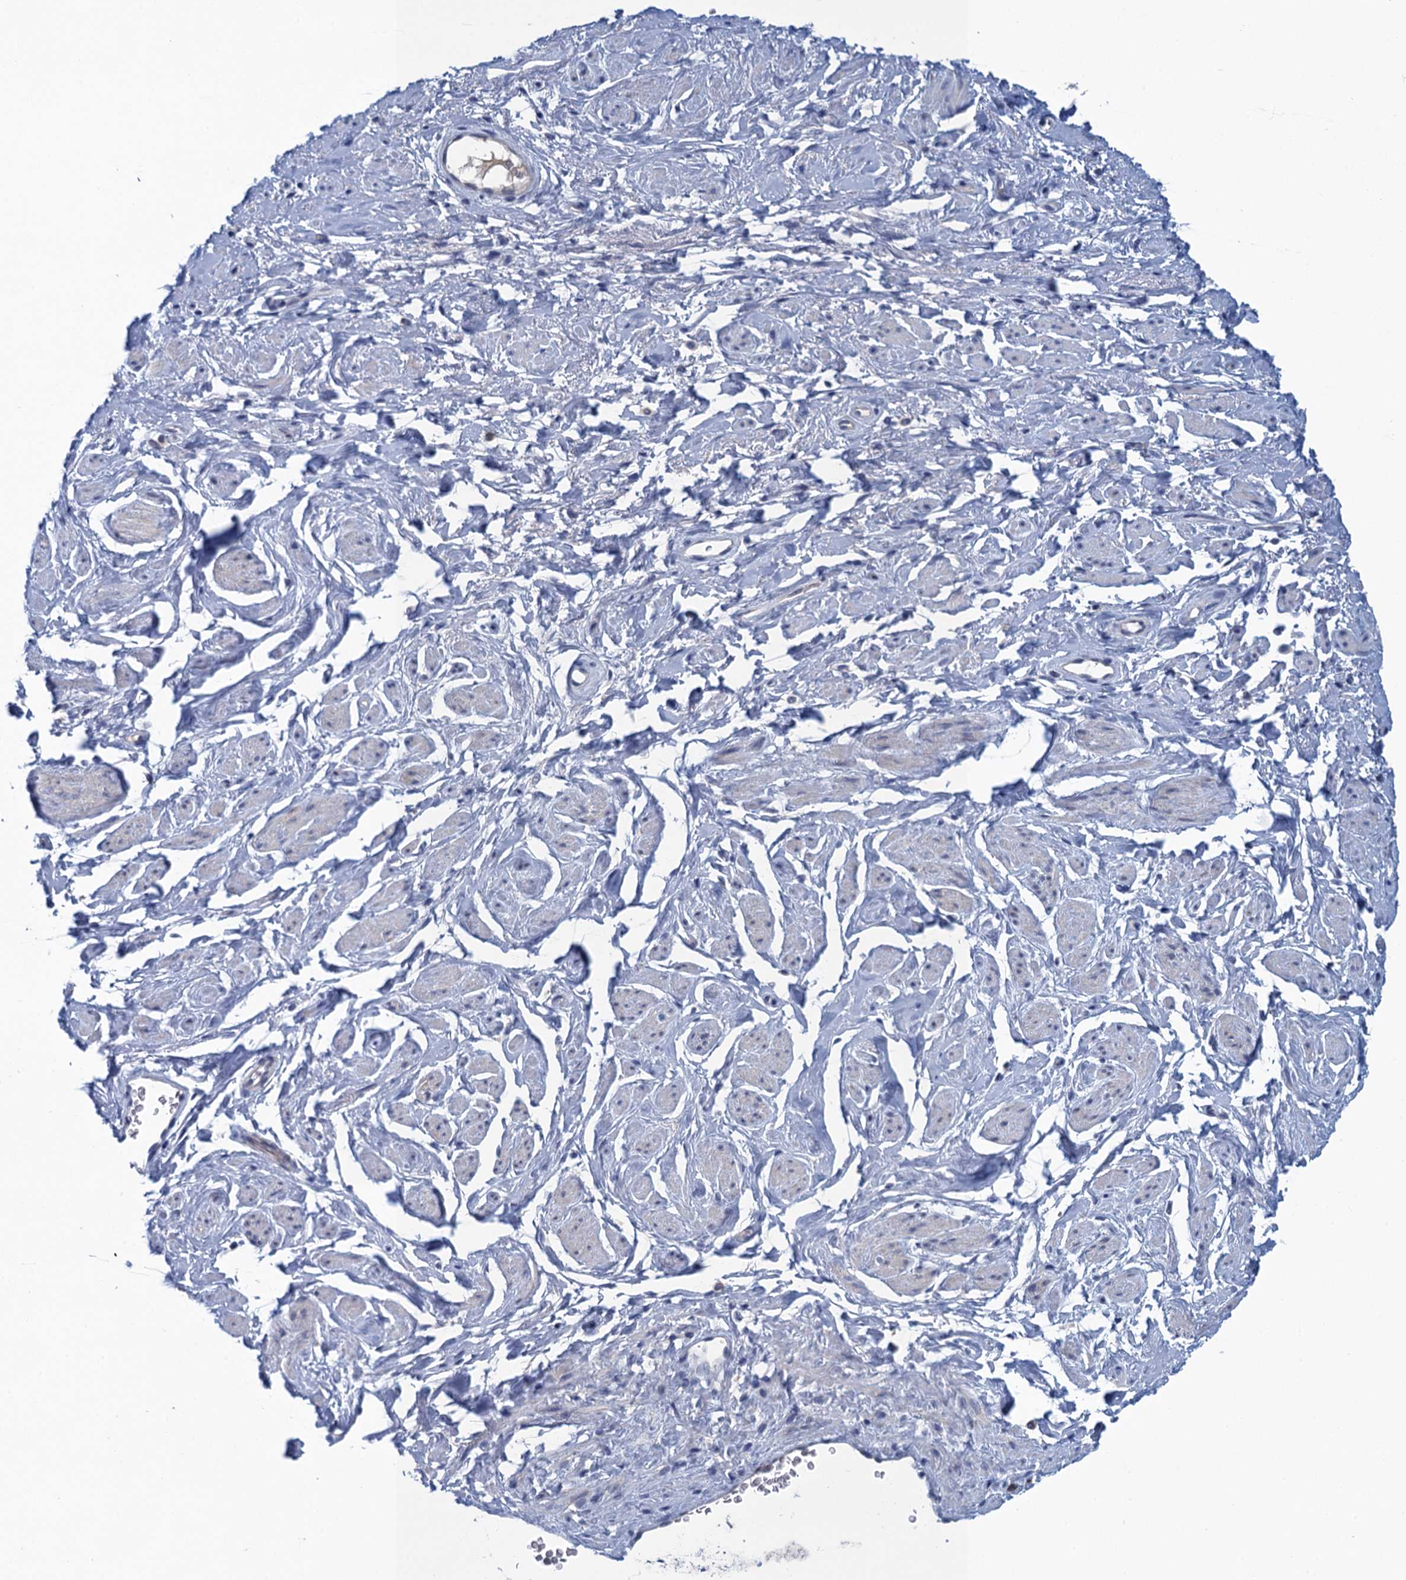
{"staining": {"intensity": "negative", "quantity": "none", "location": "none"}, "tissue": "adipose tissue", "cell_type": "Adipocytes", "image_type": "normal", "snomed": [{"axis": "morphology", "description": "Normal tissue, NOS"}, {"axis": "morphology", "description": "Adenocarcinoma, NOS"}, {"axis": "topography", "description": "Rectum"}, {"axis": "topography", "description": "Vagina"}, {"axis": "topography", "description": "Peripheral nerve tissue"}], "caption": "Normal adipose tissue was stained to show a protein in brown. There is no significant staining in adipocytes. (Brightfield microscopy of DAB (3,3'-diaminobenzidine) IHC at high magnification).", "gene": "SCEL", "patient": {"sex": "female", "age": 71}}